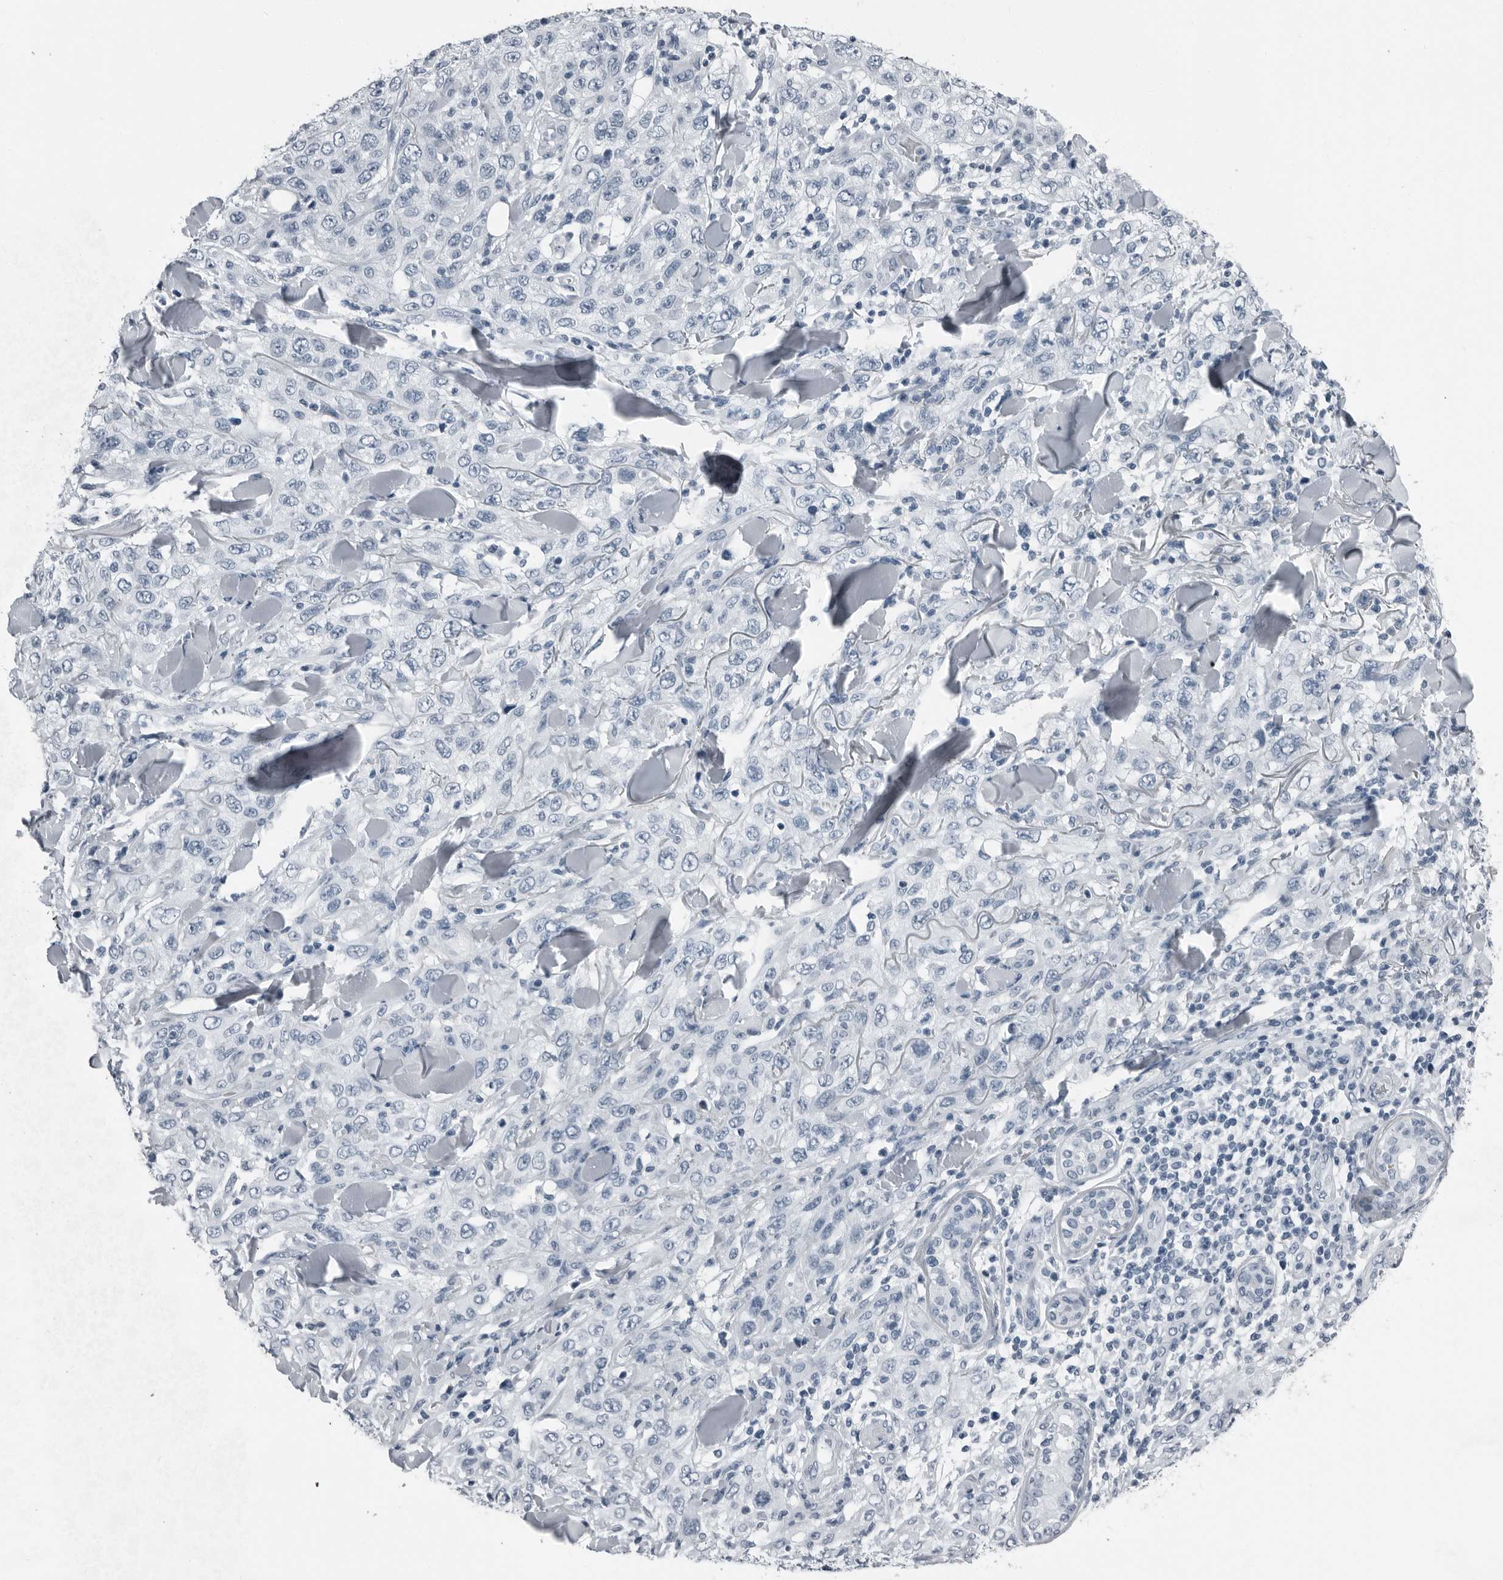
{"staining": {"intensity": "negative", "quantity": "none", "location": "none"}, "tissue": "skin cancer", "cell_type": "Tumor cells", "image_type": "cancer", "snomed": [{"axis": "morphology", "description": "Squamous cell carcinoma, NOS"}, {"axis": "topography", "description": "Skin"}], "caption": "The IHC image has no significant expression in tumor cells of skin squamous cell carcinoma tissue. (Brightfield microscopy of DAB immunohistochemistry (IHC) at high magnification).", "gene": "PRSS1", "patient": {"sex": "female", "age": 88}}